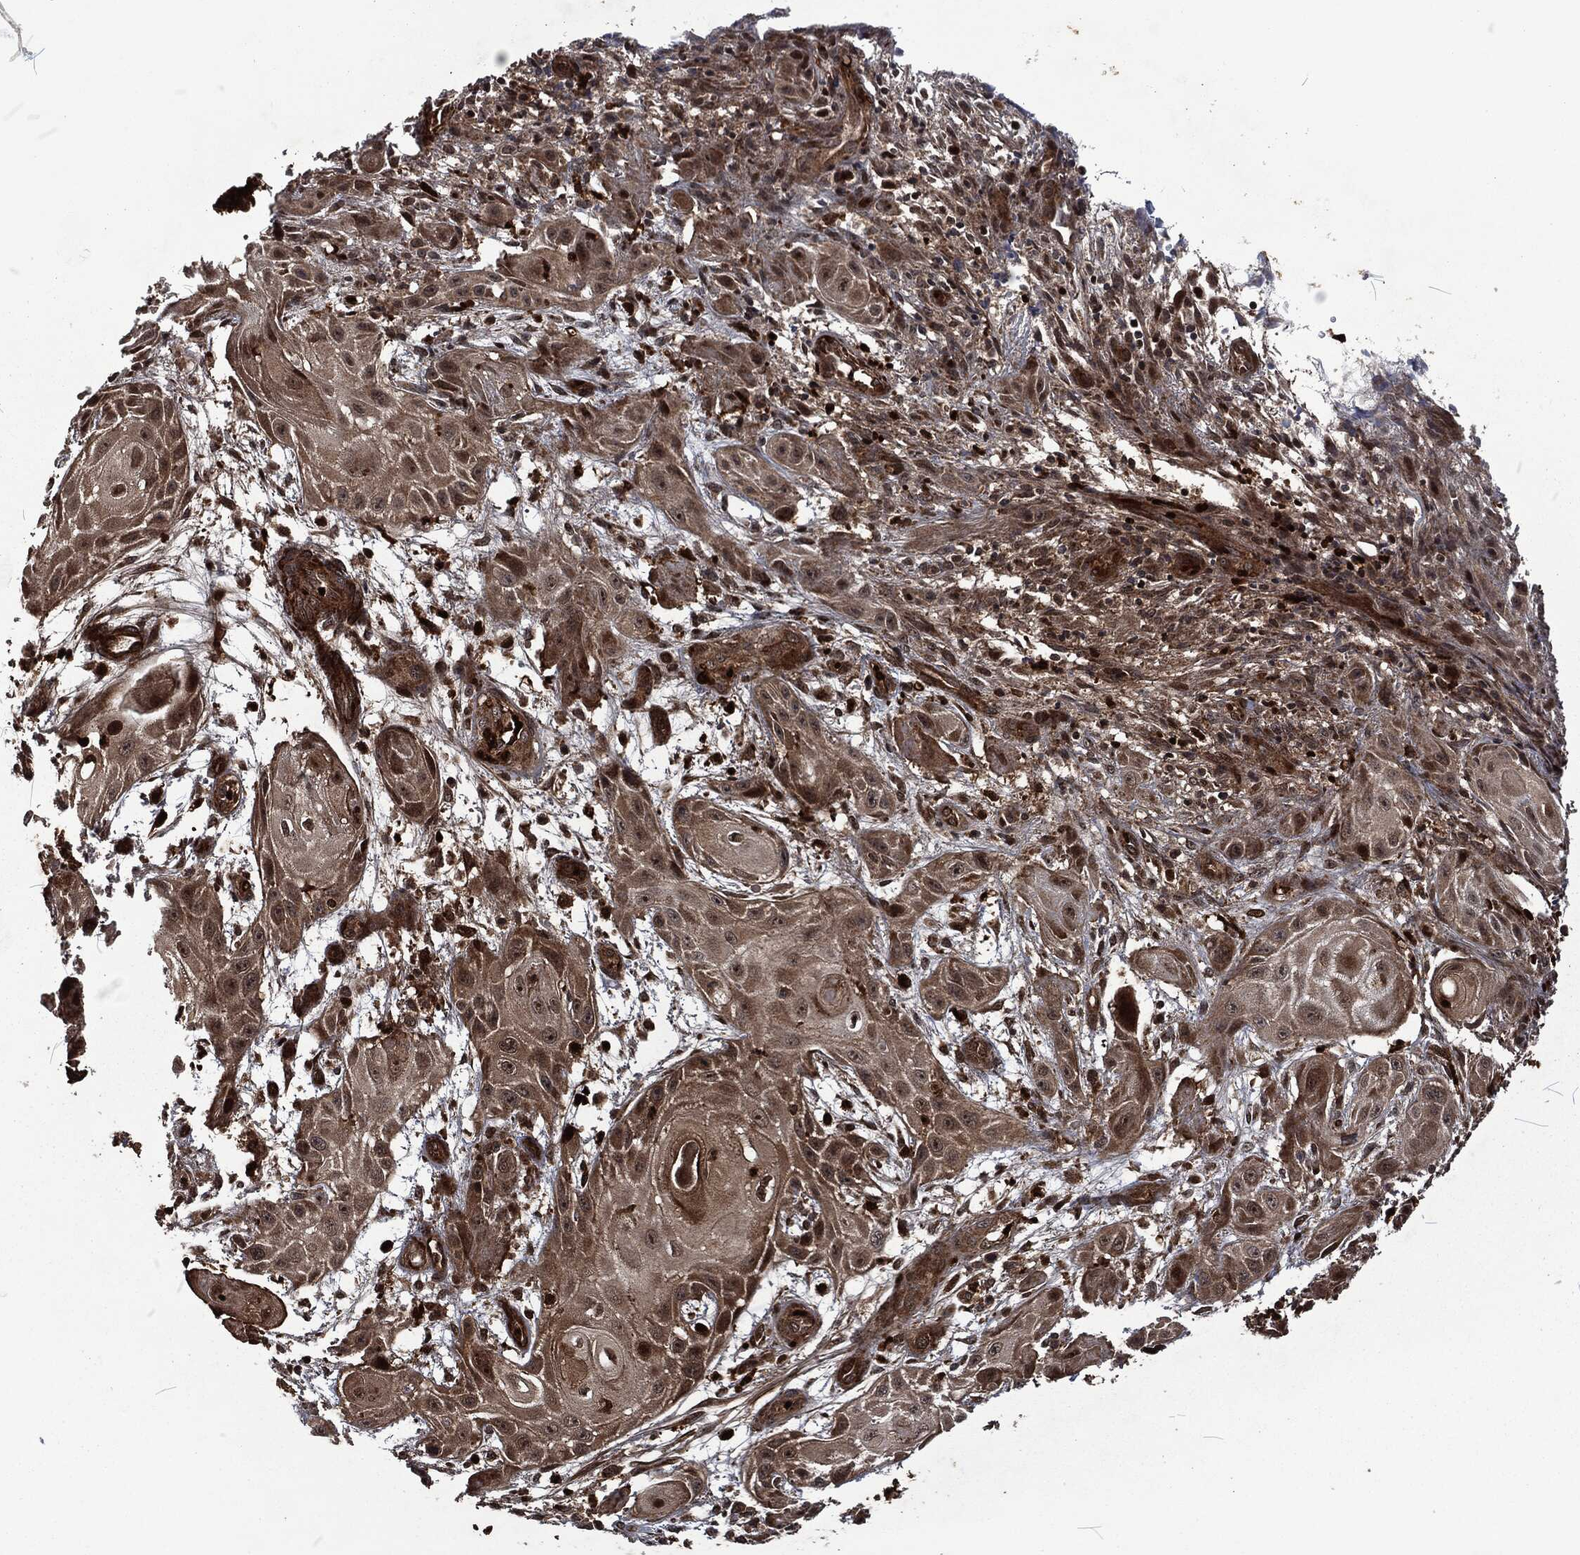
{"staining": {"intensity": "moderate", "quantity": "25%-75%", "location": "cytoplasmic/membranous"}, "tissue": "skin cancer", "cell_type": "Tumor cells", "image_type": "cancer", "snomed": [{"axis": "morphology", "description": "Squamous cell carcinoma, NOS"}, {"axis": "topography", "description": "Skin"}], "caption": "Squamous cell carcinoma (skin) was stained to show a protein in brown. There is medium levels of moderate cytoplasmic/membranous positivity in approximately 25%-75% of tumor cells.", "gene": "CMPK2", "patient": {"sex": "male", "age": 62}}